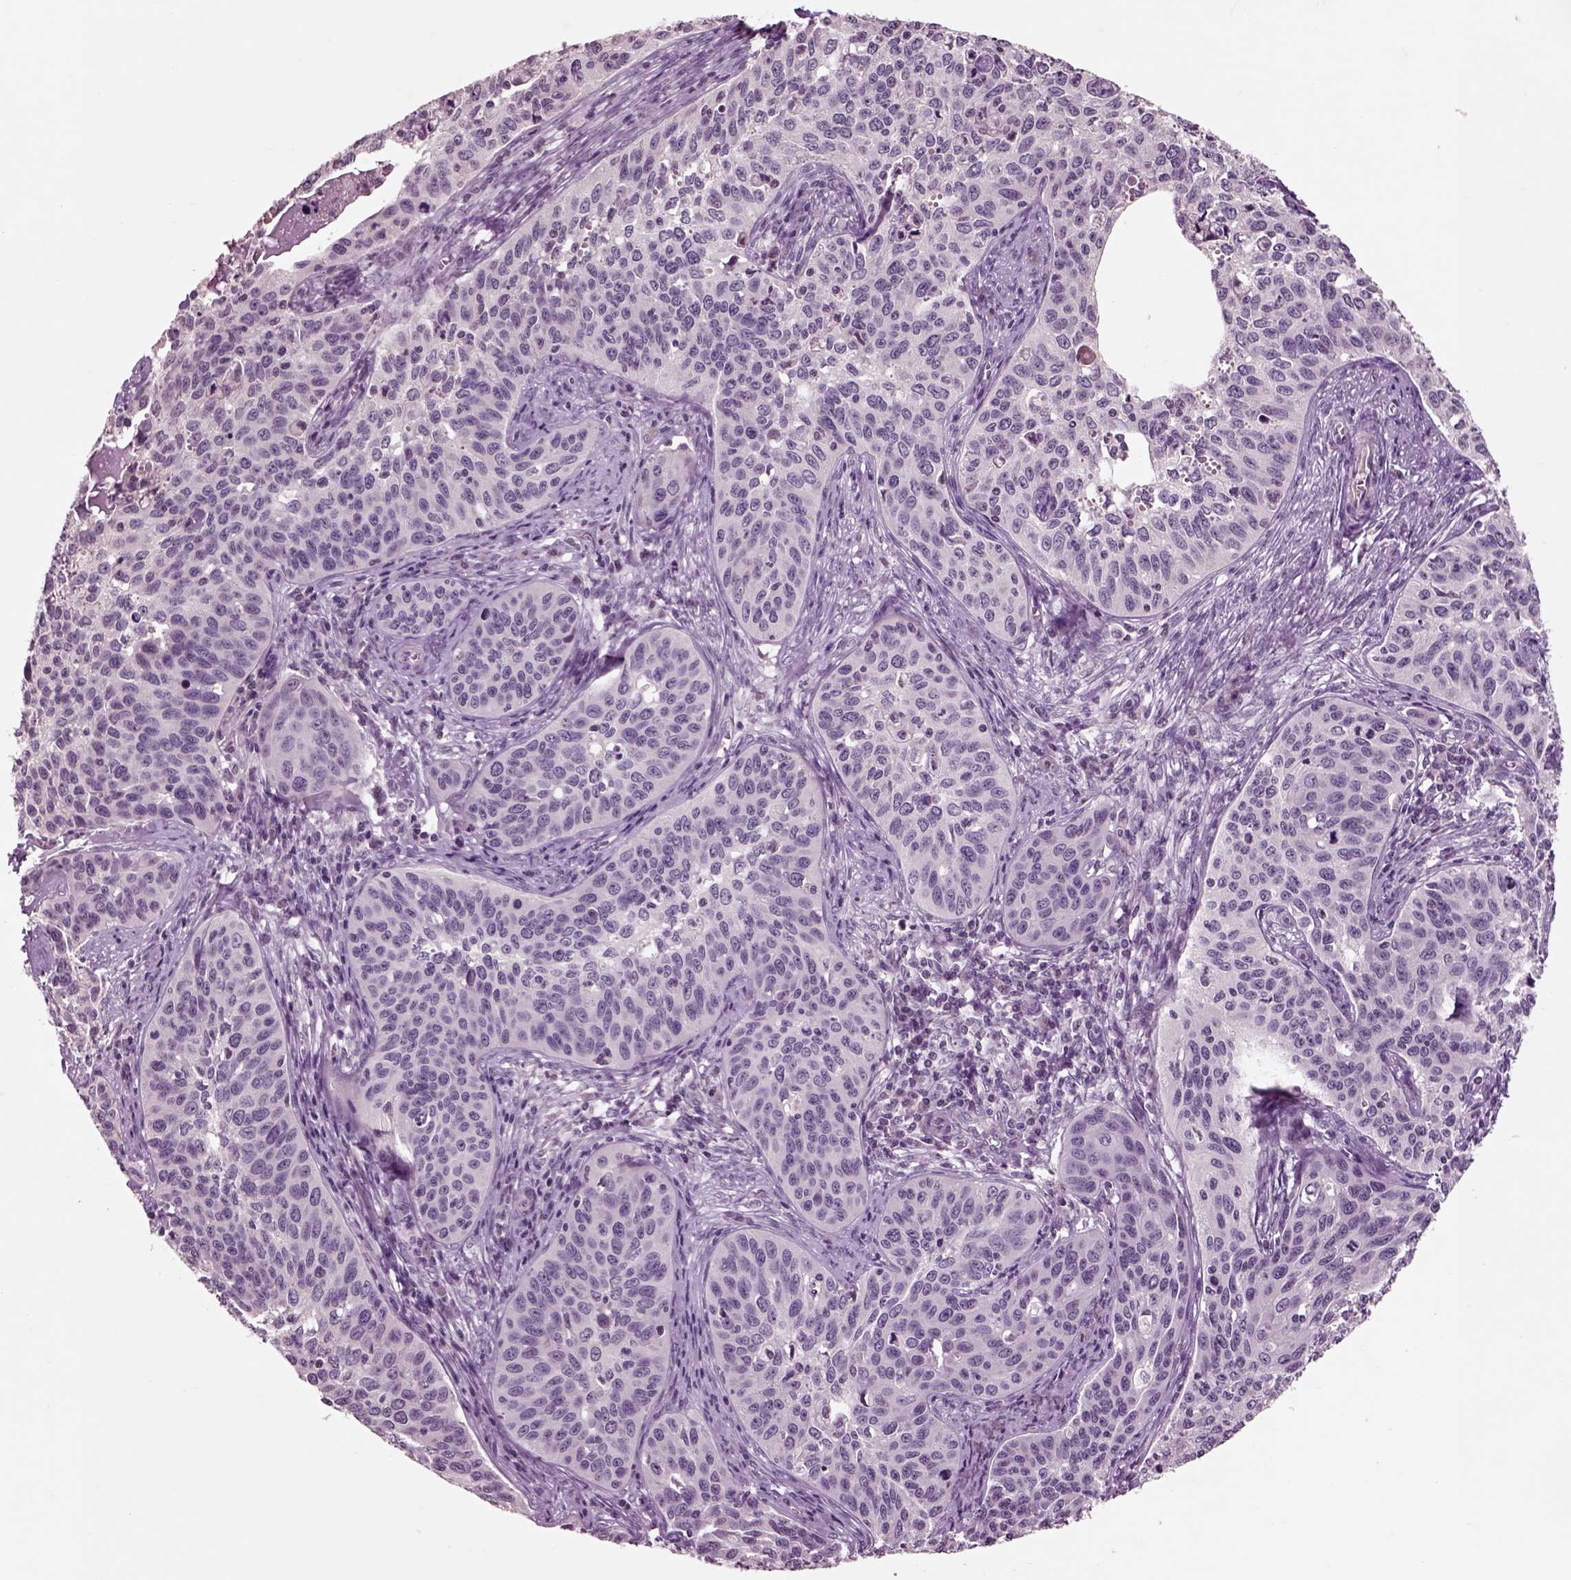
{"staining": {"intensity": "negative", "quantity": "none", "location": "none"}, "tissue": "cervical cancer", "cell_type": "Tumor cells", "image_type": "cancer", "snomed": [{"axis": "morphology", "description": "Squamous cell carcinoma, NOS"}, {"axis": "topography", "description": "Cervix"}], "caption": "The photomicrograph reveals no significant positivity in tumor cells of cervical squamous cell carcinoma.", "gene": "CHGB", "patient": {"sex": "female", "age": 31}}